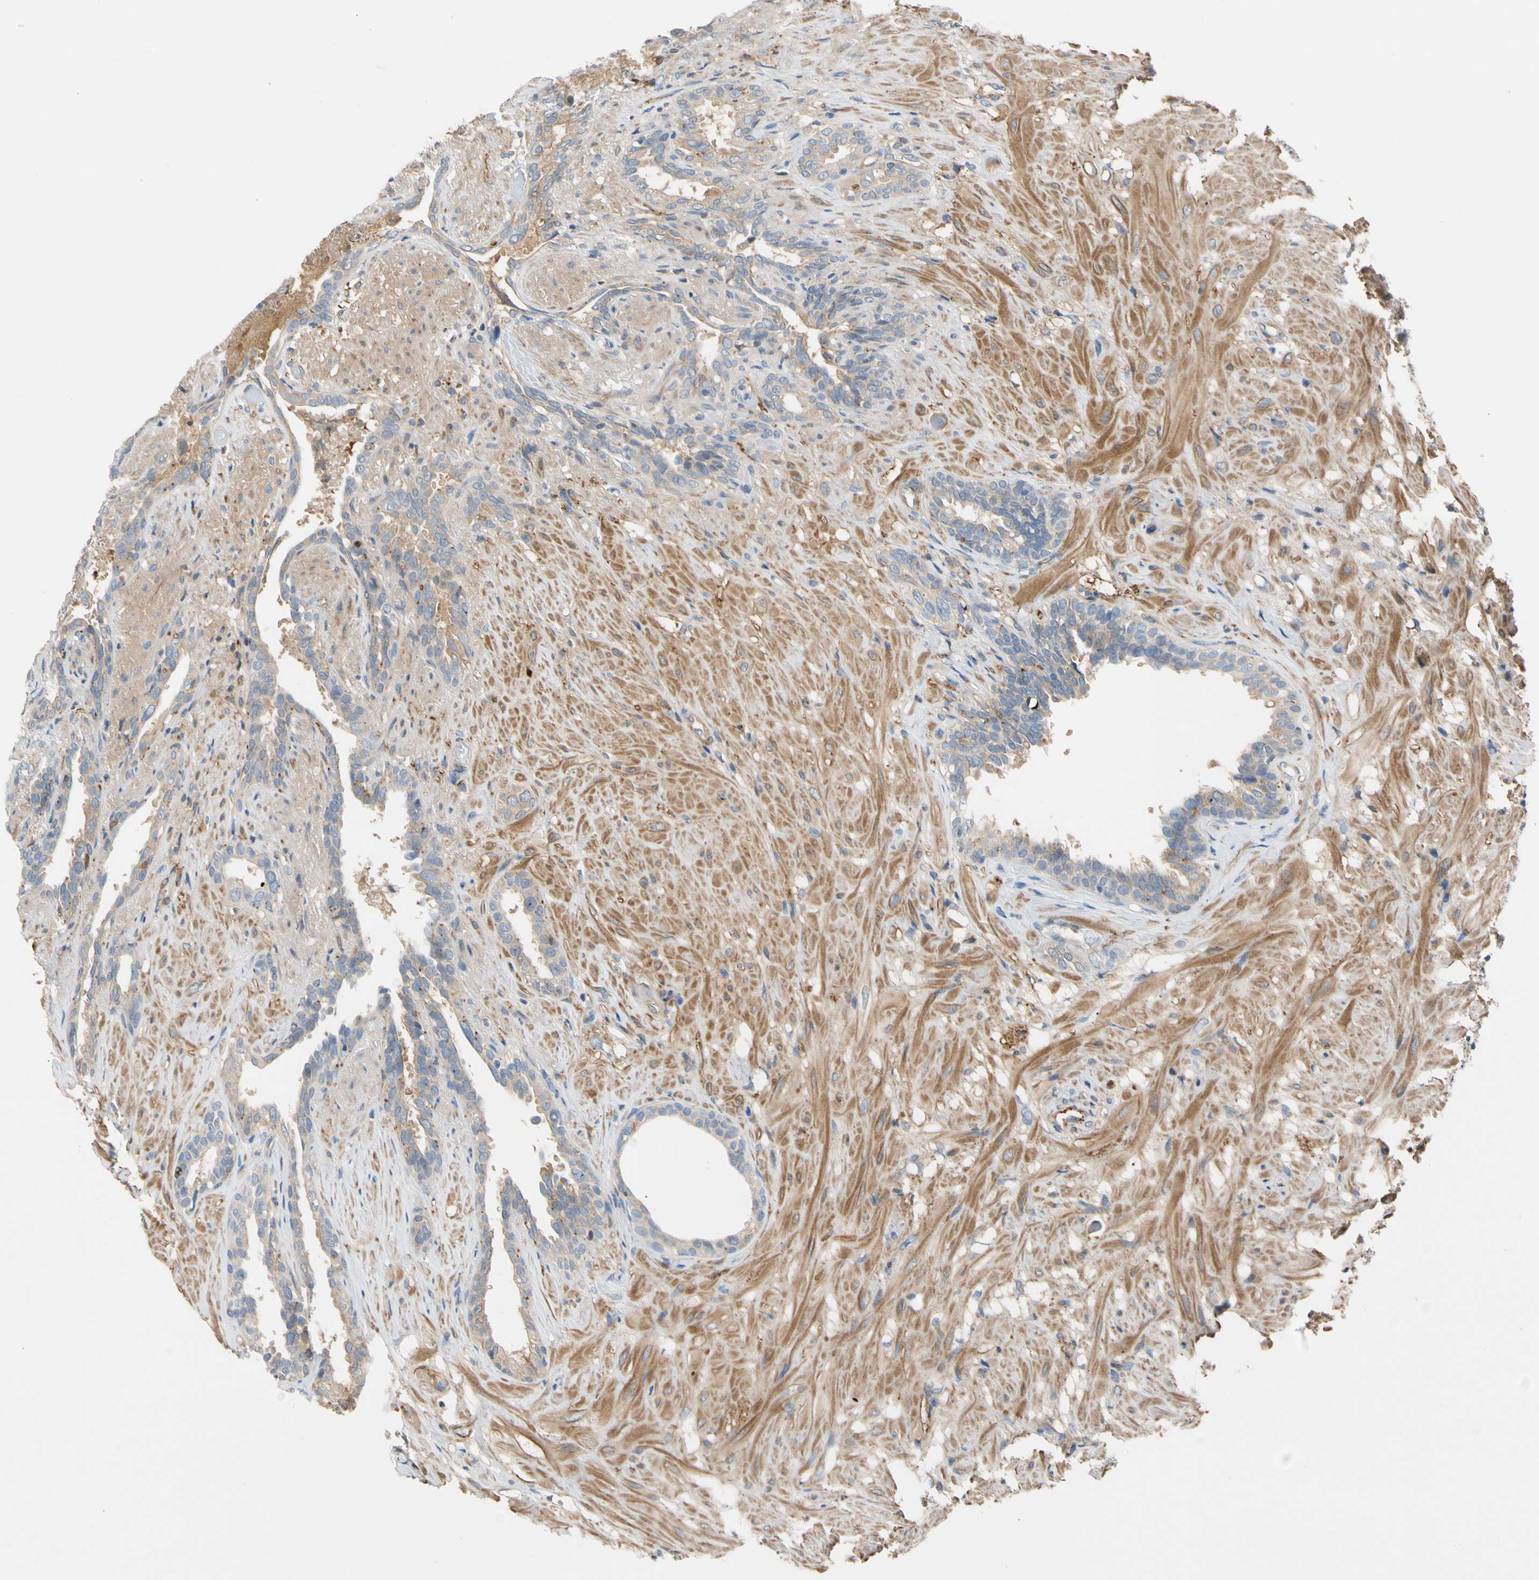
{"staining": {"intensity": "moderate", "quantity": "<25%", "location": "cytoplasmic/membranous"}, "tissue": "seminal vesicle", "cell_type": "Glandular cells", "image_type": "normal", "snomed": [{"axis": "morphology", "description": "Normal tissue, NOS"}, {"axis": "topography", "description": "Seminal veicle"}], "caption": "Immunohistochemical staining of normal human seminal vesicle displays moderate cytoplasmic/membranous protein expression in about <25% of glandular cells. The staining is performed using DAB brown chromogen to label protein expression. The nuclei are counter-stained blue using hematoxylin.", "gene": "ENTREP3", "patient": {"sex": "male", "age": 61}}